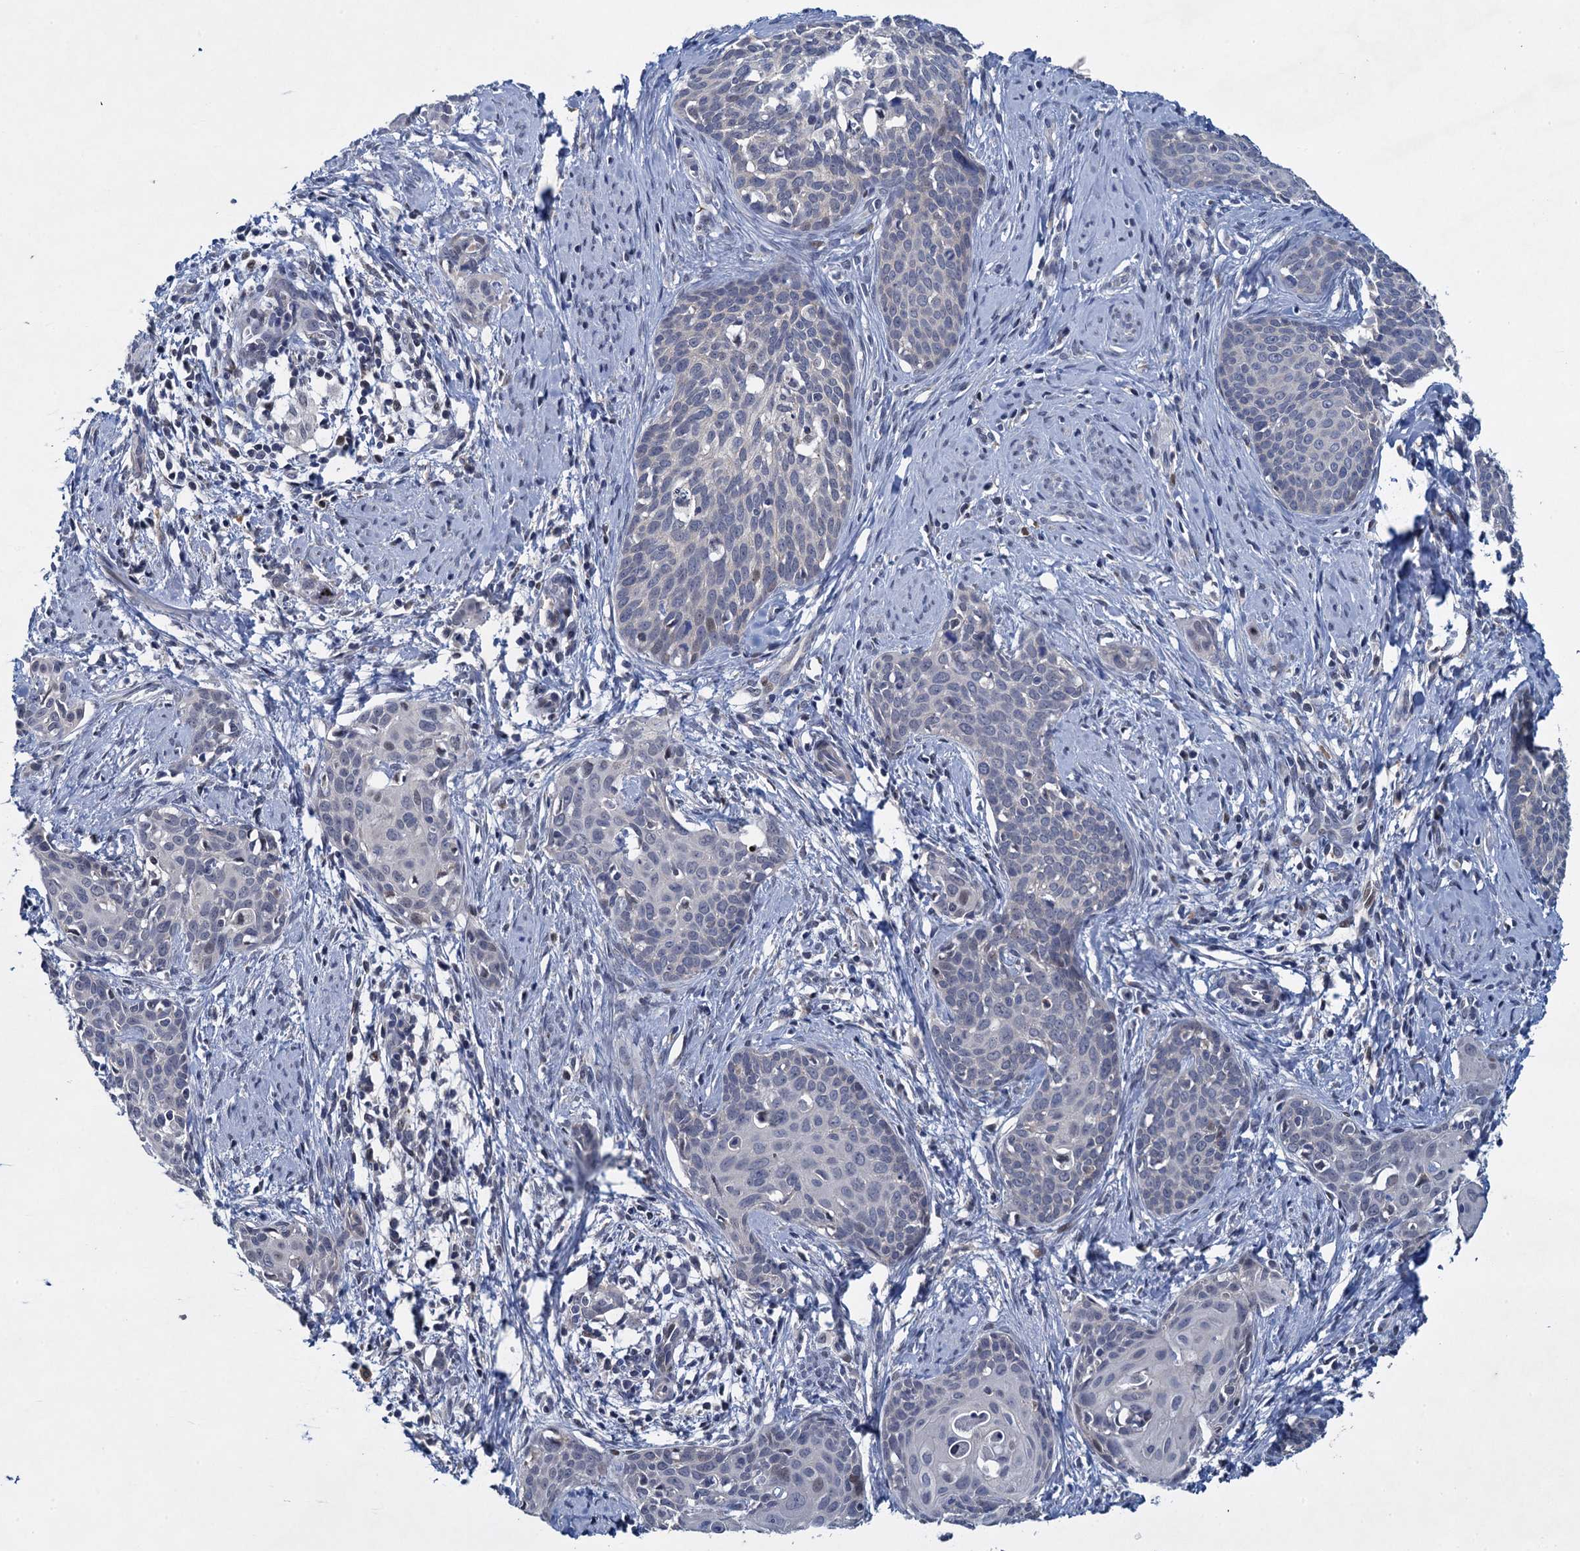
{"staining": {"intensity": "negative", "quantity": "none", "location": "none"}, "tissue": "cervical cancer", "cell_type": "Tumor cells", "image_type": "cancer", "snomed": [{"axis": "morphology", "description": "Squamous cell carcinoma, NOS"}, {"axis": "topography", "description": "Cervix"}], "caption": "DAB (3,3'-diaminobenzidine) immunohistochemical staining of human cervical cancer (squamous cell carcinoma) displays no significant expression in tumor cells.", "gene": "ATOSA", "patient": {"sex": "female", "age": 52}}